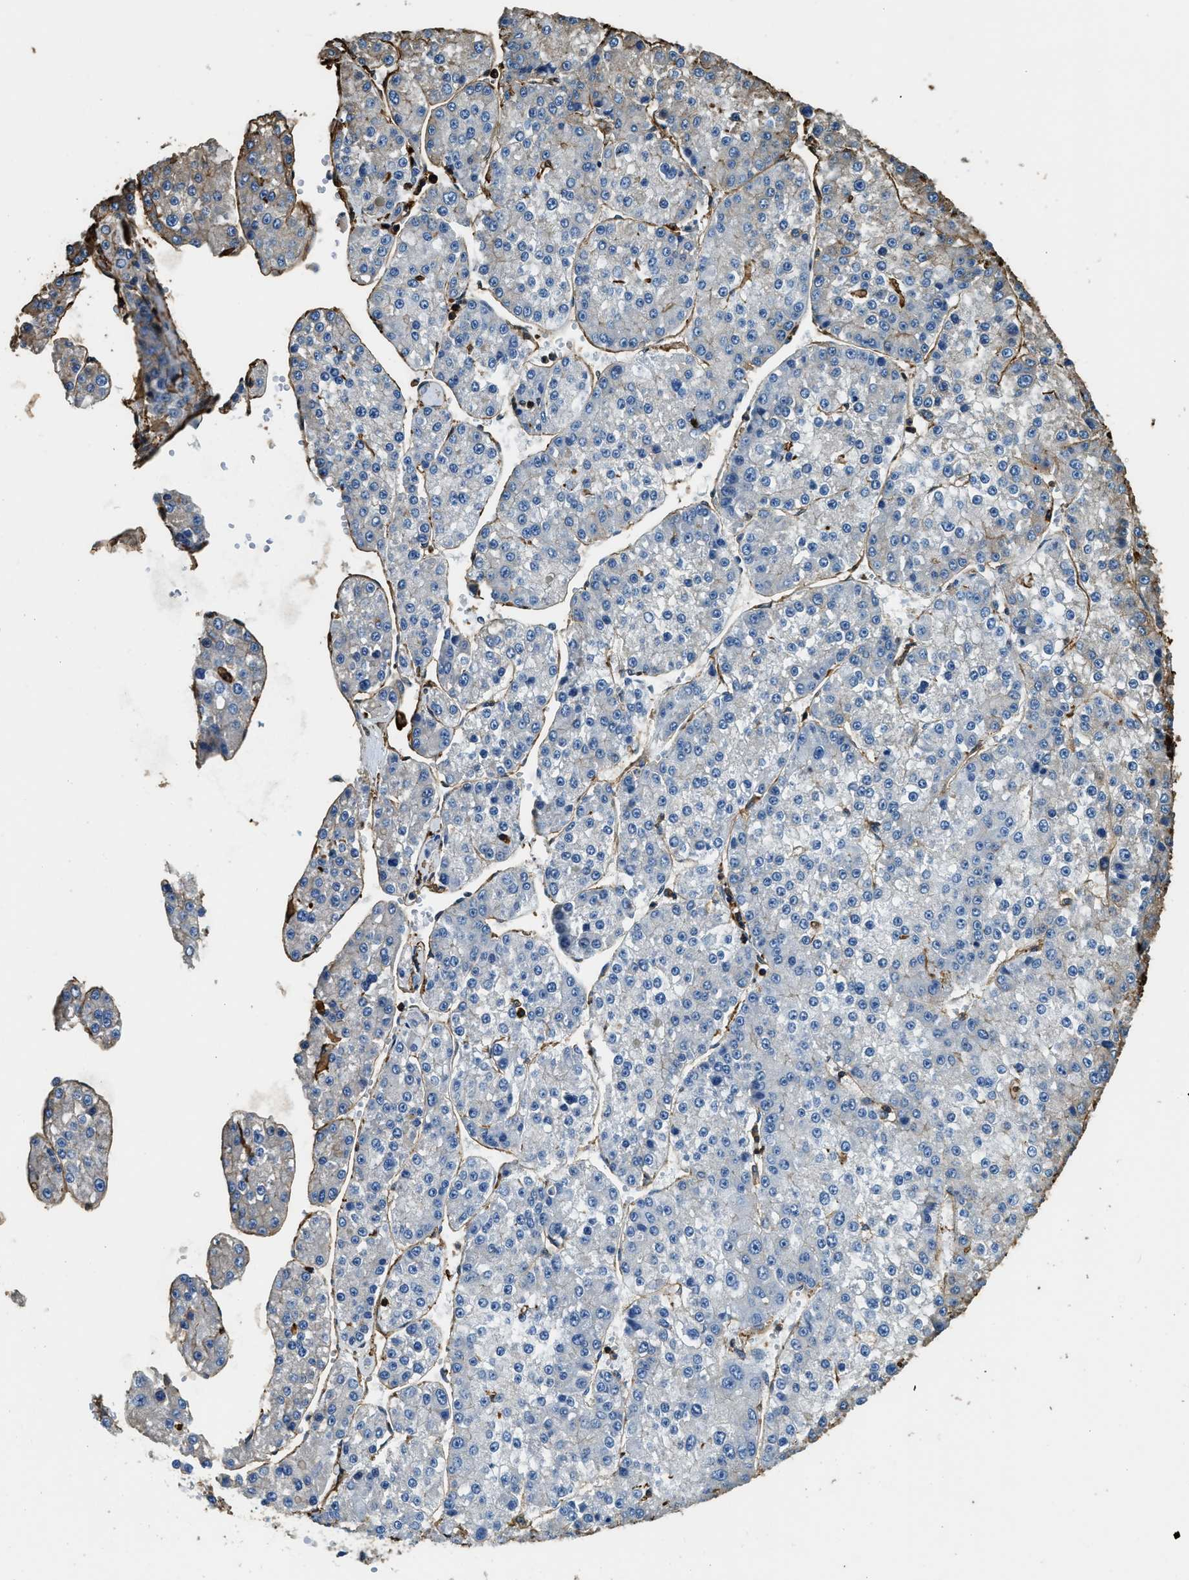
{"staining": {"intensity": "negative", "quantity": "none", "location": "none"}, "tissue": "liver cancer", "cell_type": "Tumor cells", "image_type": "cancer", "snomed": [{"axis": "morphology", "description": "Carcinoma, Hepatocellular, NOS"}, {"axis": "topography", "description": "Liver"}], "caption": "Histopathology image shows no protein positivity in tumor cells of liver hepatocellular carcinoma tissue.", "gene": "ACCS", "patient": {"sex": "female", "age": 73}}